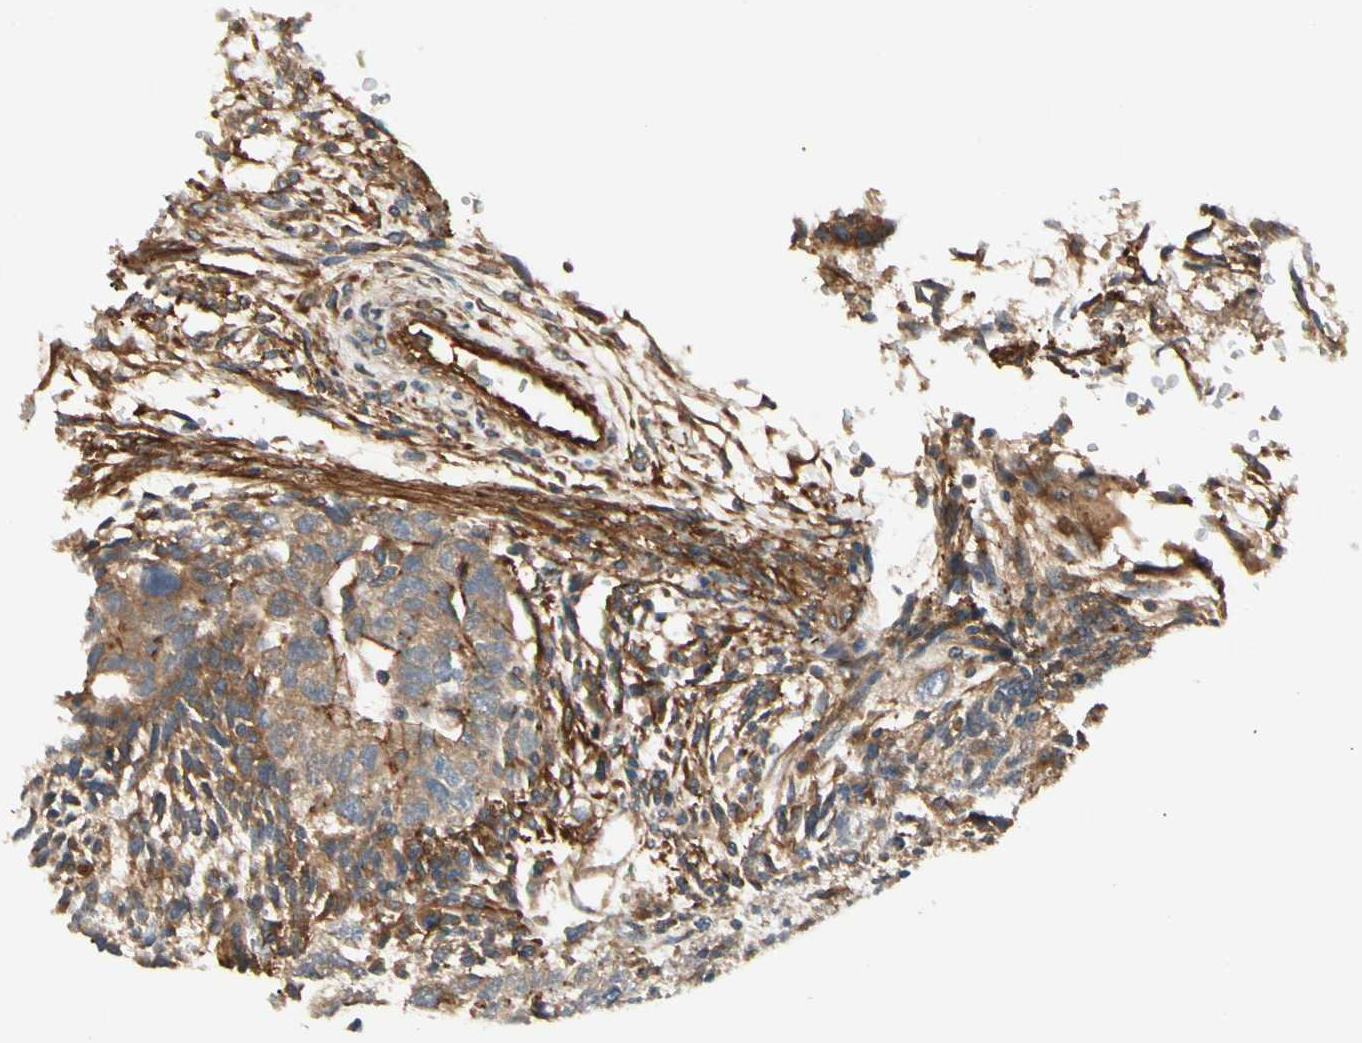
{"staining": {"intensity": "moderate", "quantity": ">75%", "location": "cytoplasmic/membranous"}, "tissue": "testis cancer", "cell_type": "Tumor cells", "image_type": "cancer", "snomed": [{"axis": "morphology", "description": "Normal tissue, NOS"}, {"axis": "morphology", "description": "Carcinoma, Embryonal, NOS"}, {"axis": "topography", "description": "Testis"}], "caption": "Immunohistochemical staining of testis embryonal carcinoma shows moderate cytoplasmic/membranous protein positivity in approximately >75% of tumor cells. The protein is shown in brown color, while the nuclei are stained blue.", "gene": "ROCK2", "patient": {"sex": "male", "age": 36}}